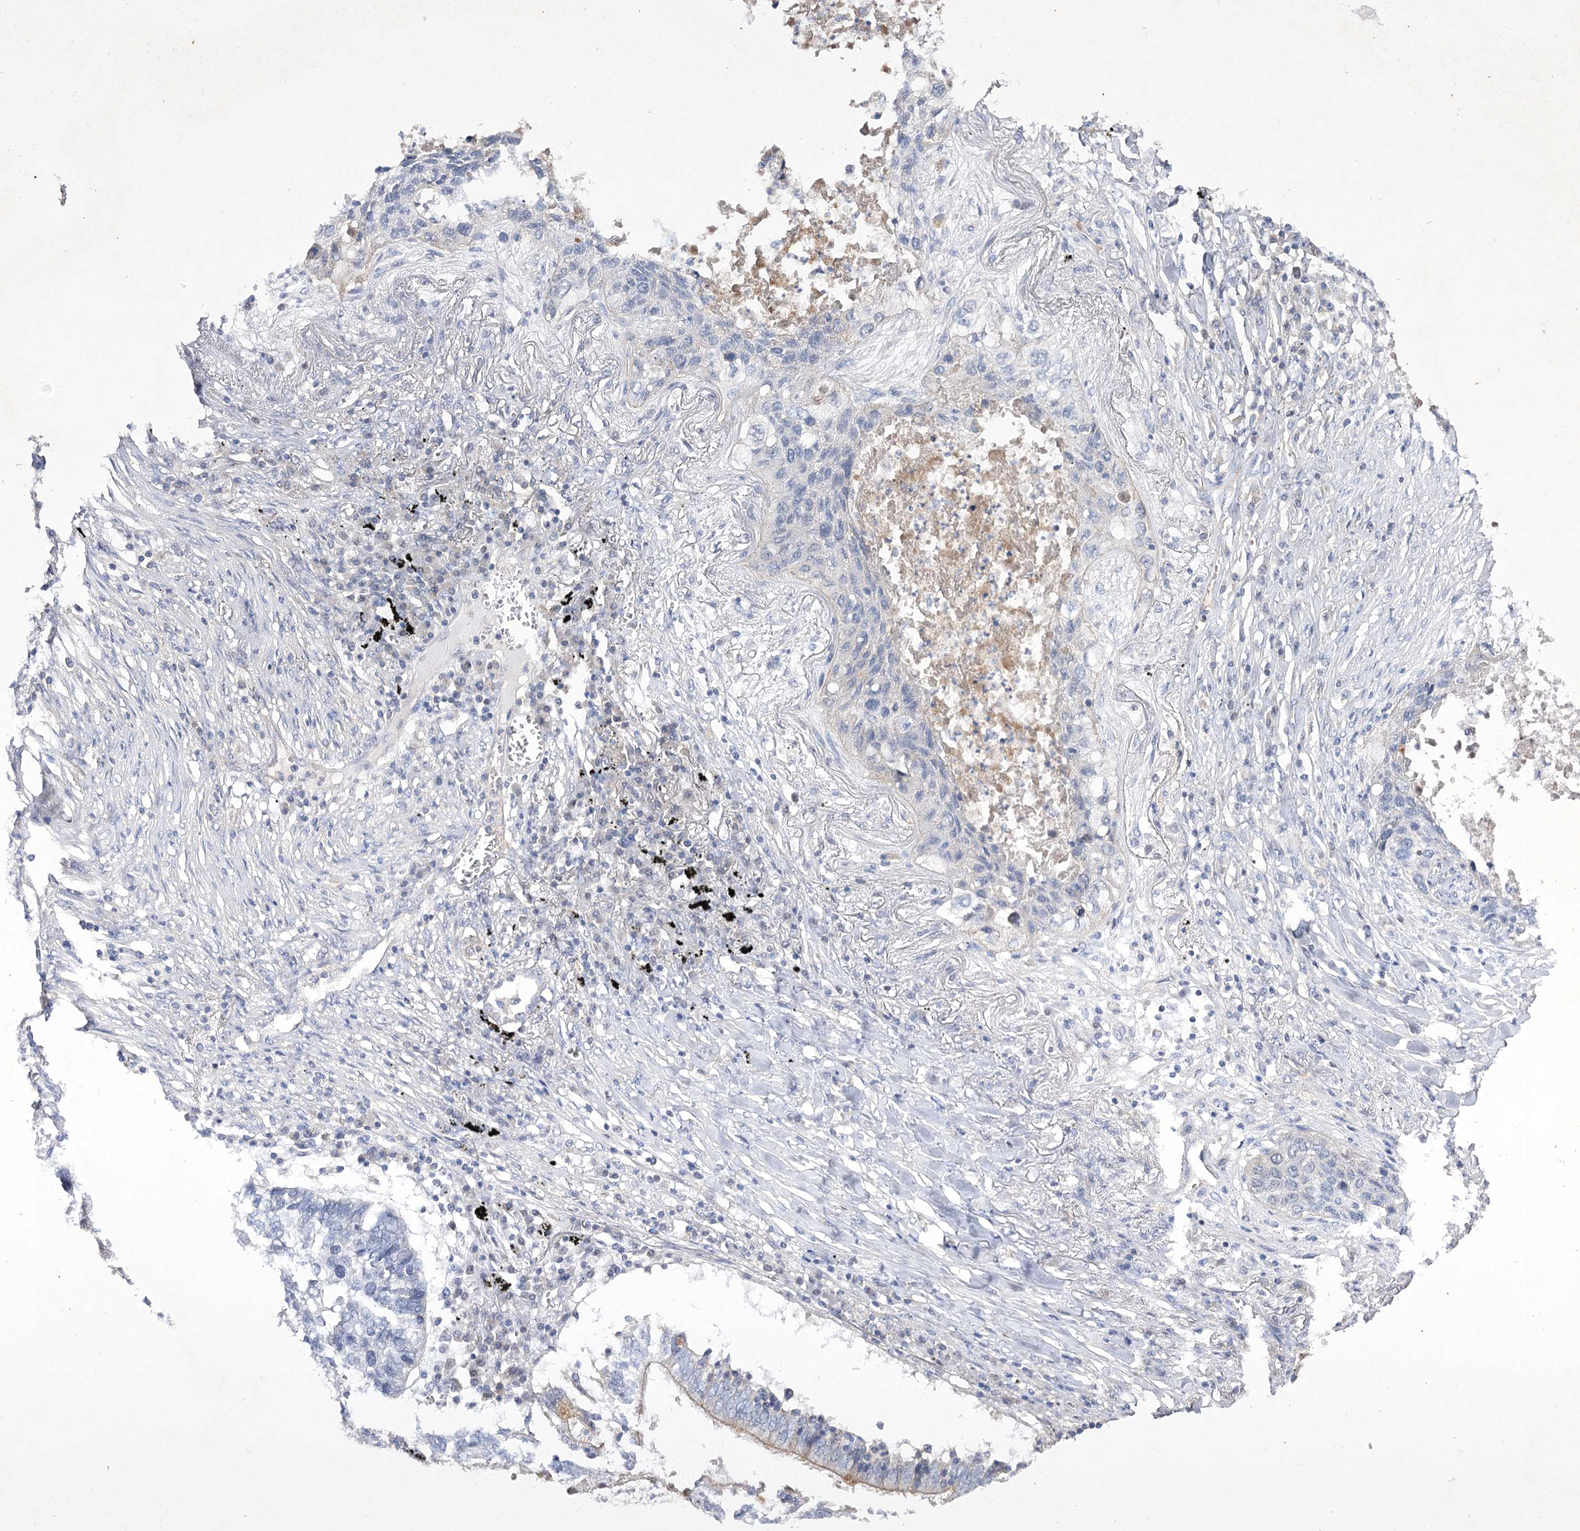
{"staining": {"intensity": "negative", "quantity": "none", "location": "none"}, "tissue": "lung cancer", "cell_type": "Tumor cells", "image_type": "cancer", "snomed": [{"axis": "morphology", "description": "Squamous cell carcinoma, NOS"}, {"axis": "topography", "description": "Lung"}], "caption": "An immunohistochemistry (IHC) histopathology image of lung squamous cell carcinoma is shown. There is no staining in tumor cells of lung squamous cell carcinoma. (Immunohistochemistry, brightfield microscopy, high magnification).", "gene": "BCR", "patient": {"sex": "female", "age": 63}}